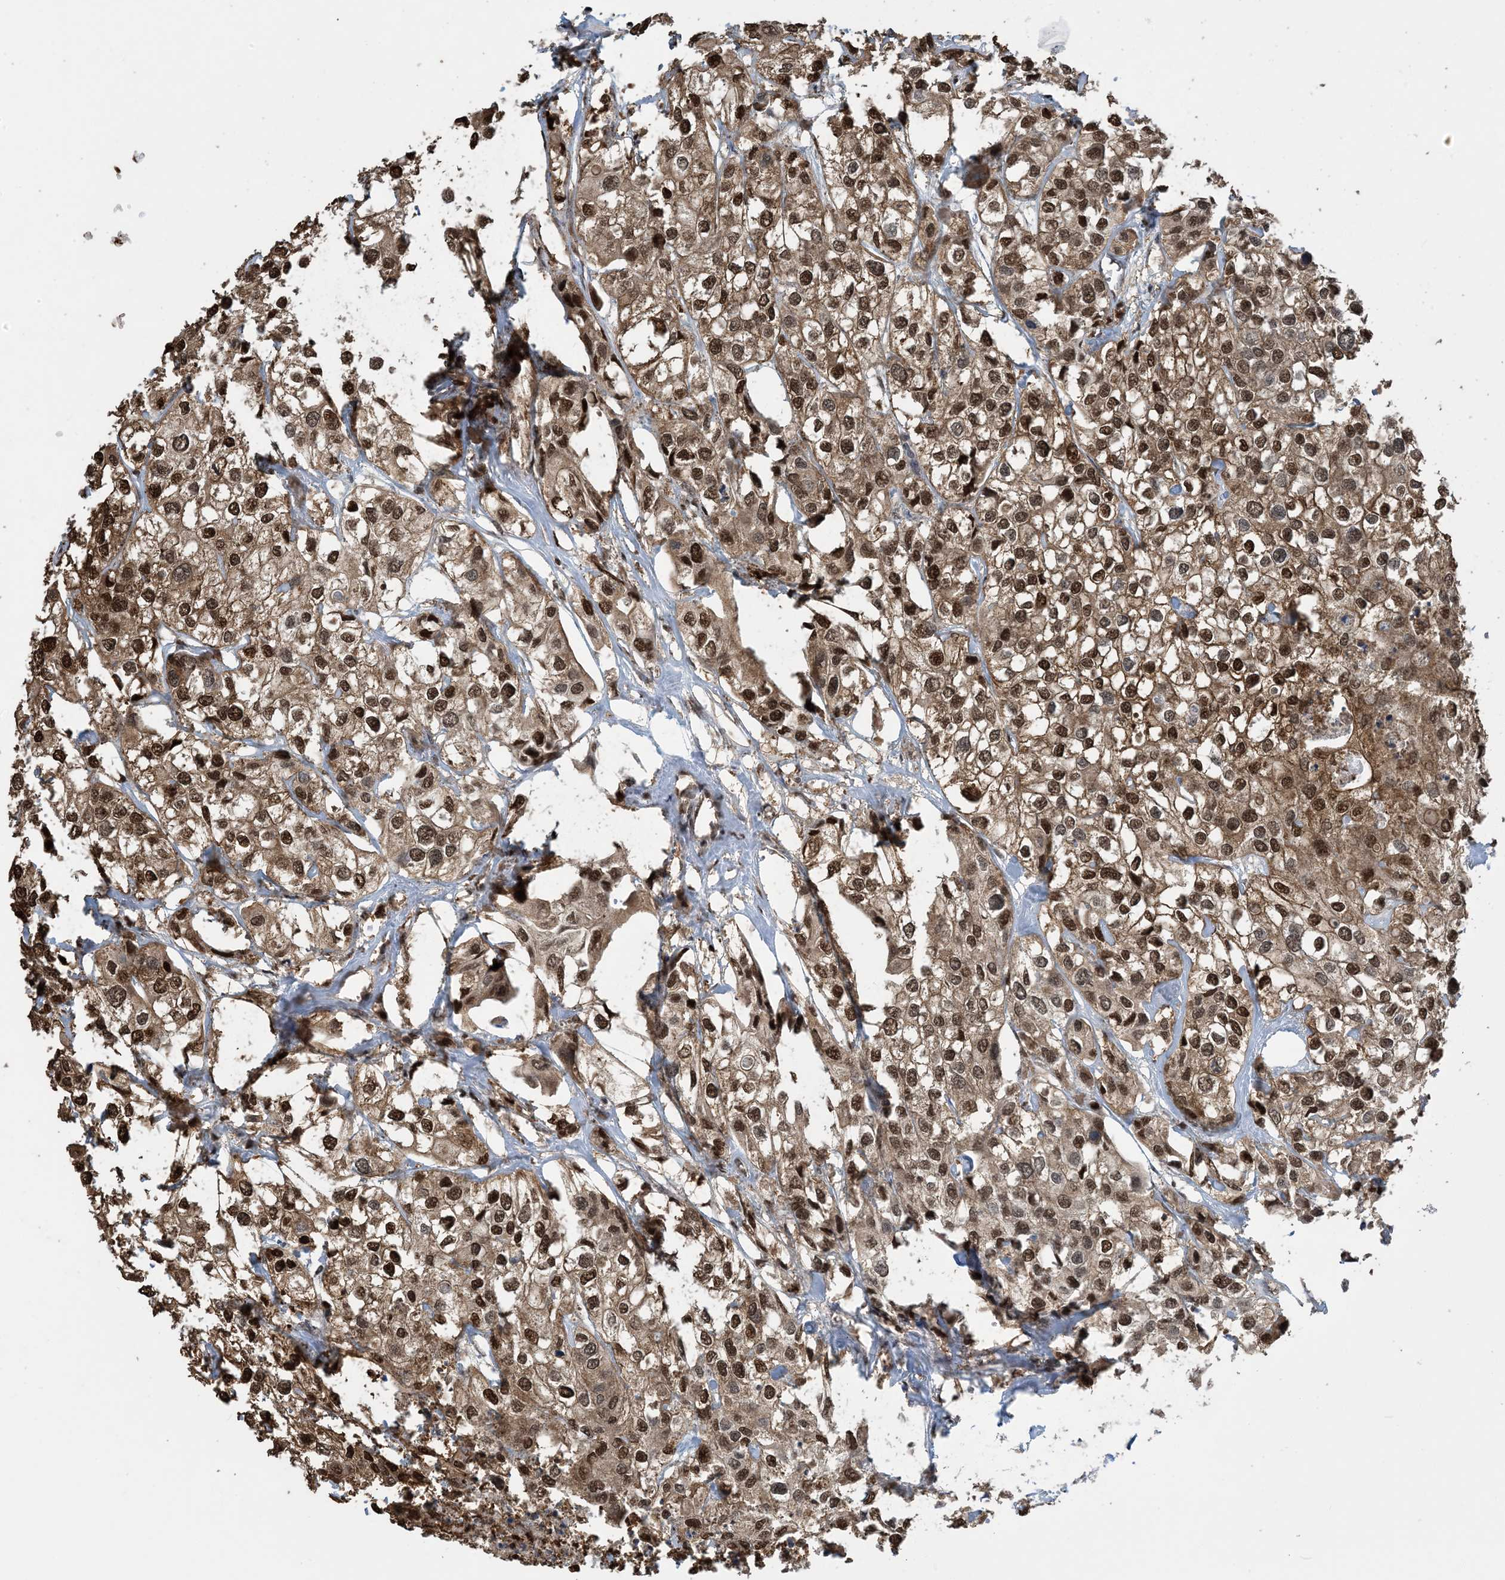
{"staining": {"intensity": "strong", "quantity": ">75%", "location": "cytoplasmic/membranous,nuclear"}, "tissue": "urothelial cancer", "cell_type": "Tumor cells", "image_type": "cancer", "snomed": [{"axis": "morphology", "description": "Urothelial carcinoma, High grade"}, {"axis": "topography", "description": "Urinary bladder"}], "caption": "Immunohistochemical staining of urothelial cancer displays high levels of strong cytoplasmic/membranous and nuclear expression in approximately >75% of tumor cells. Using DAB (brown) and hematoxylin (blue) stains, captured at high magnification using brightfield microscopy.", "gene": "HSPA1A", "patient": {"sex": "male", "age": 64}}